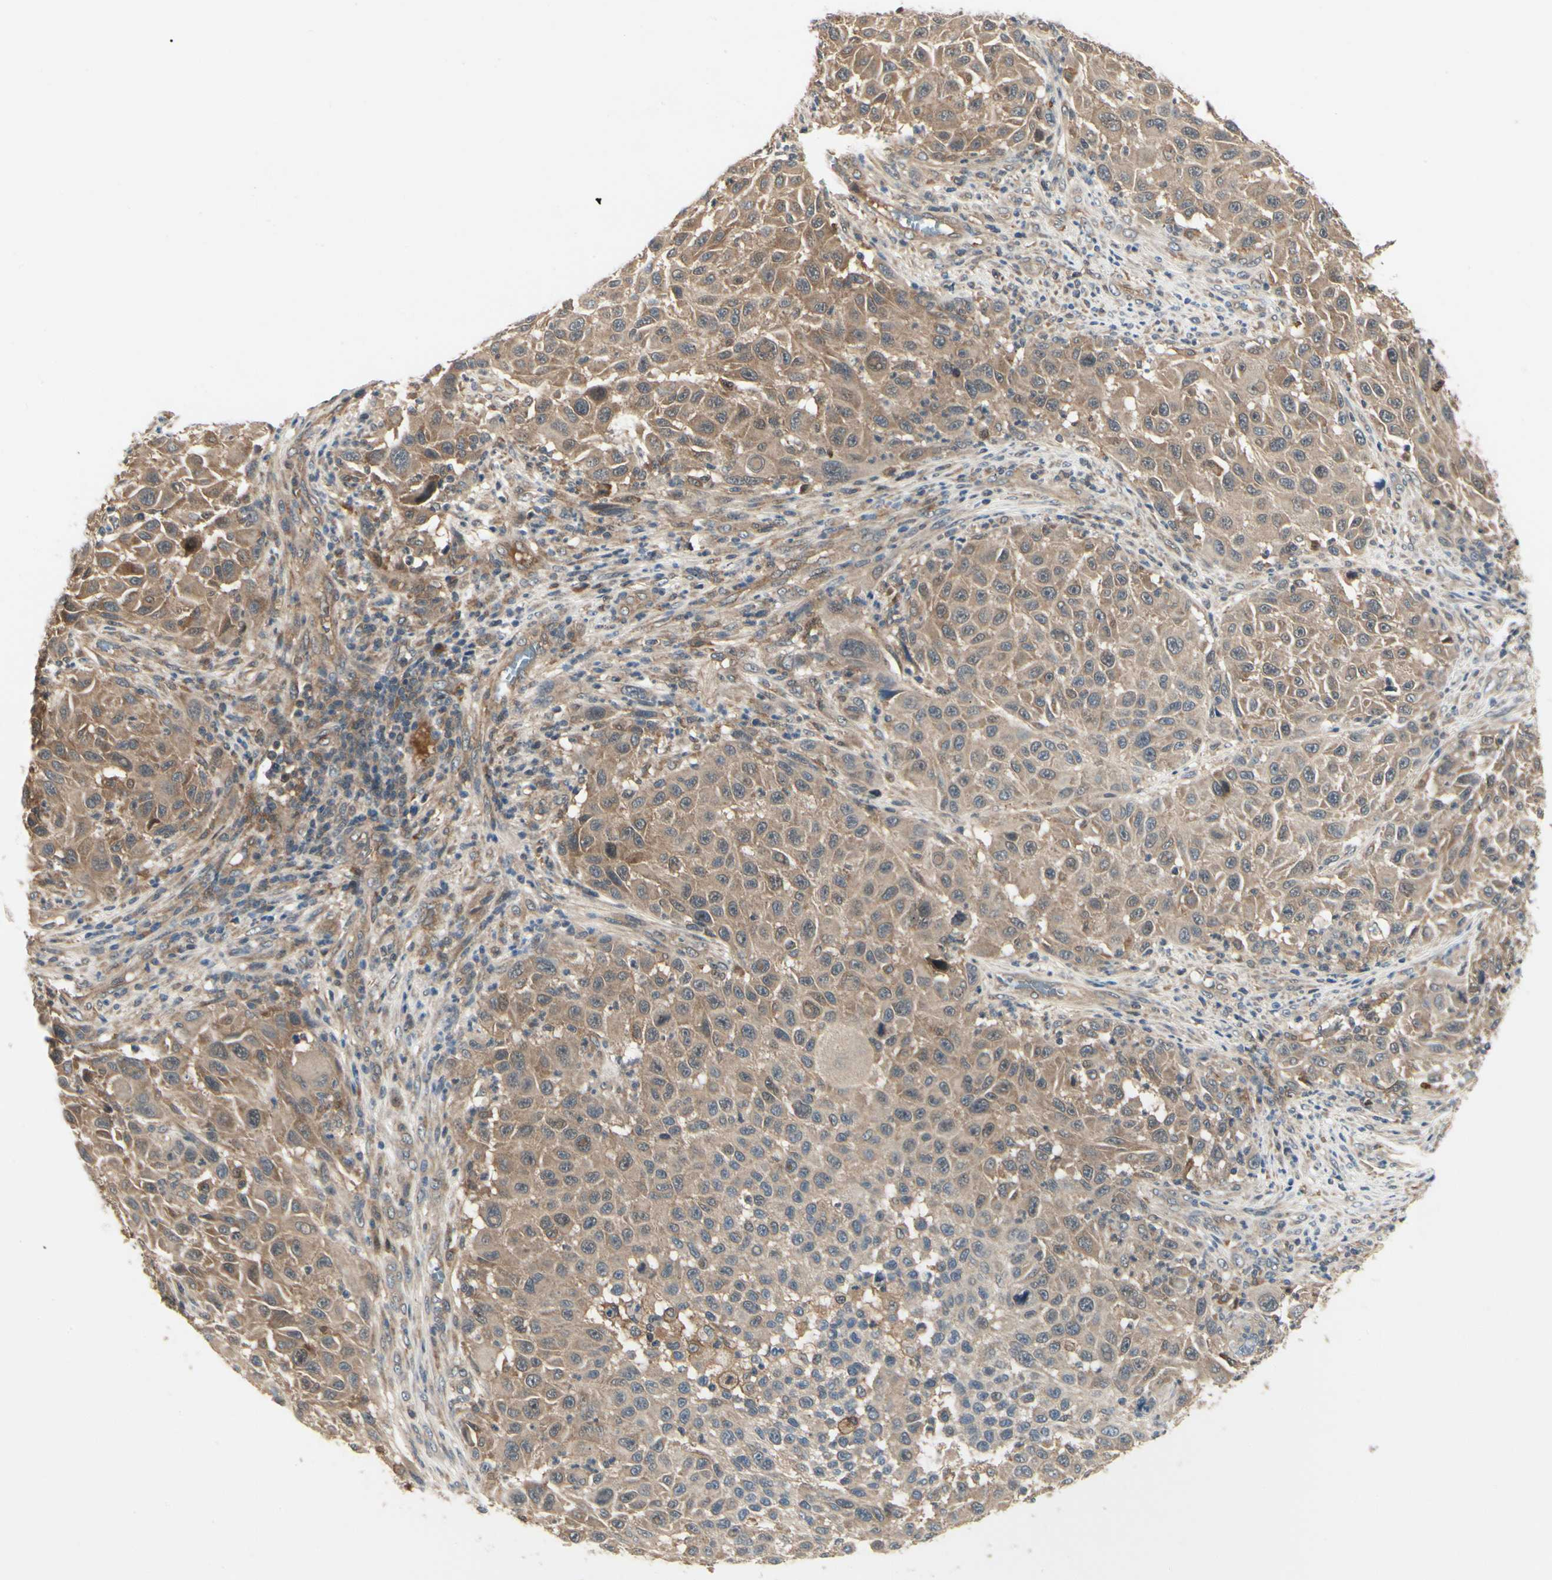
{"staining": {"intensity": "moderate", "quantity": ">75%", "location": "cytoplasmic/membranous"}, "tissue": "melanoma", "cell_type": "Tumor cells", "image_type": "cancer", "snomed": [{"axis": "morphology", "description": "Malignant melanoma, Metastatic site"}, {"axis": "topography", "description": "Lymph node"}], "caption": "A brown stain shows moderate cytoplasmic/membranous staining of a protein in malignant melanoma (metastatic site) tumor cells.", "gene": "RNF14", "patient": {"sex": "male", "age": 61}}